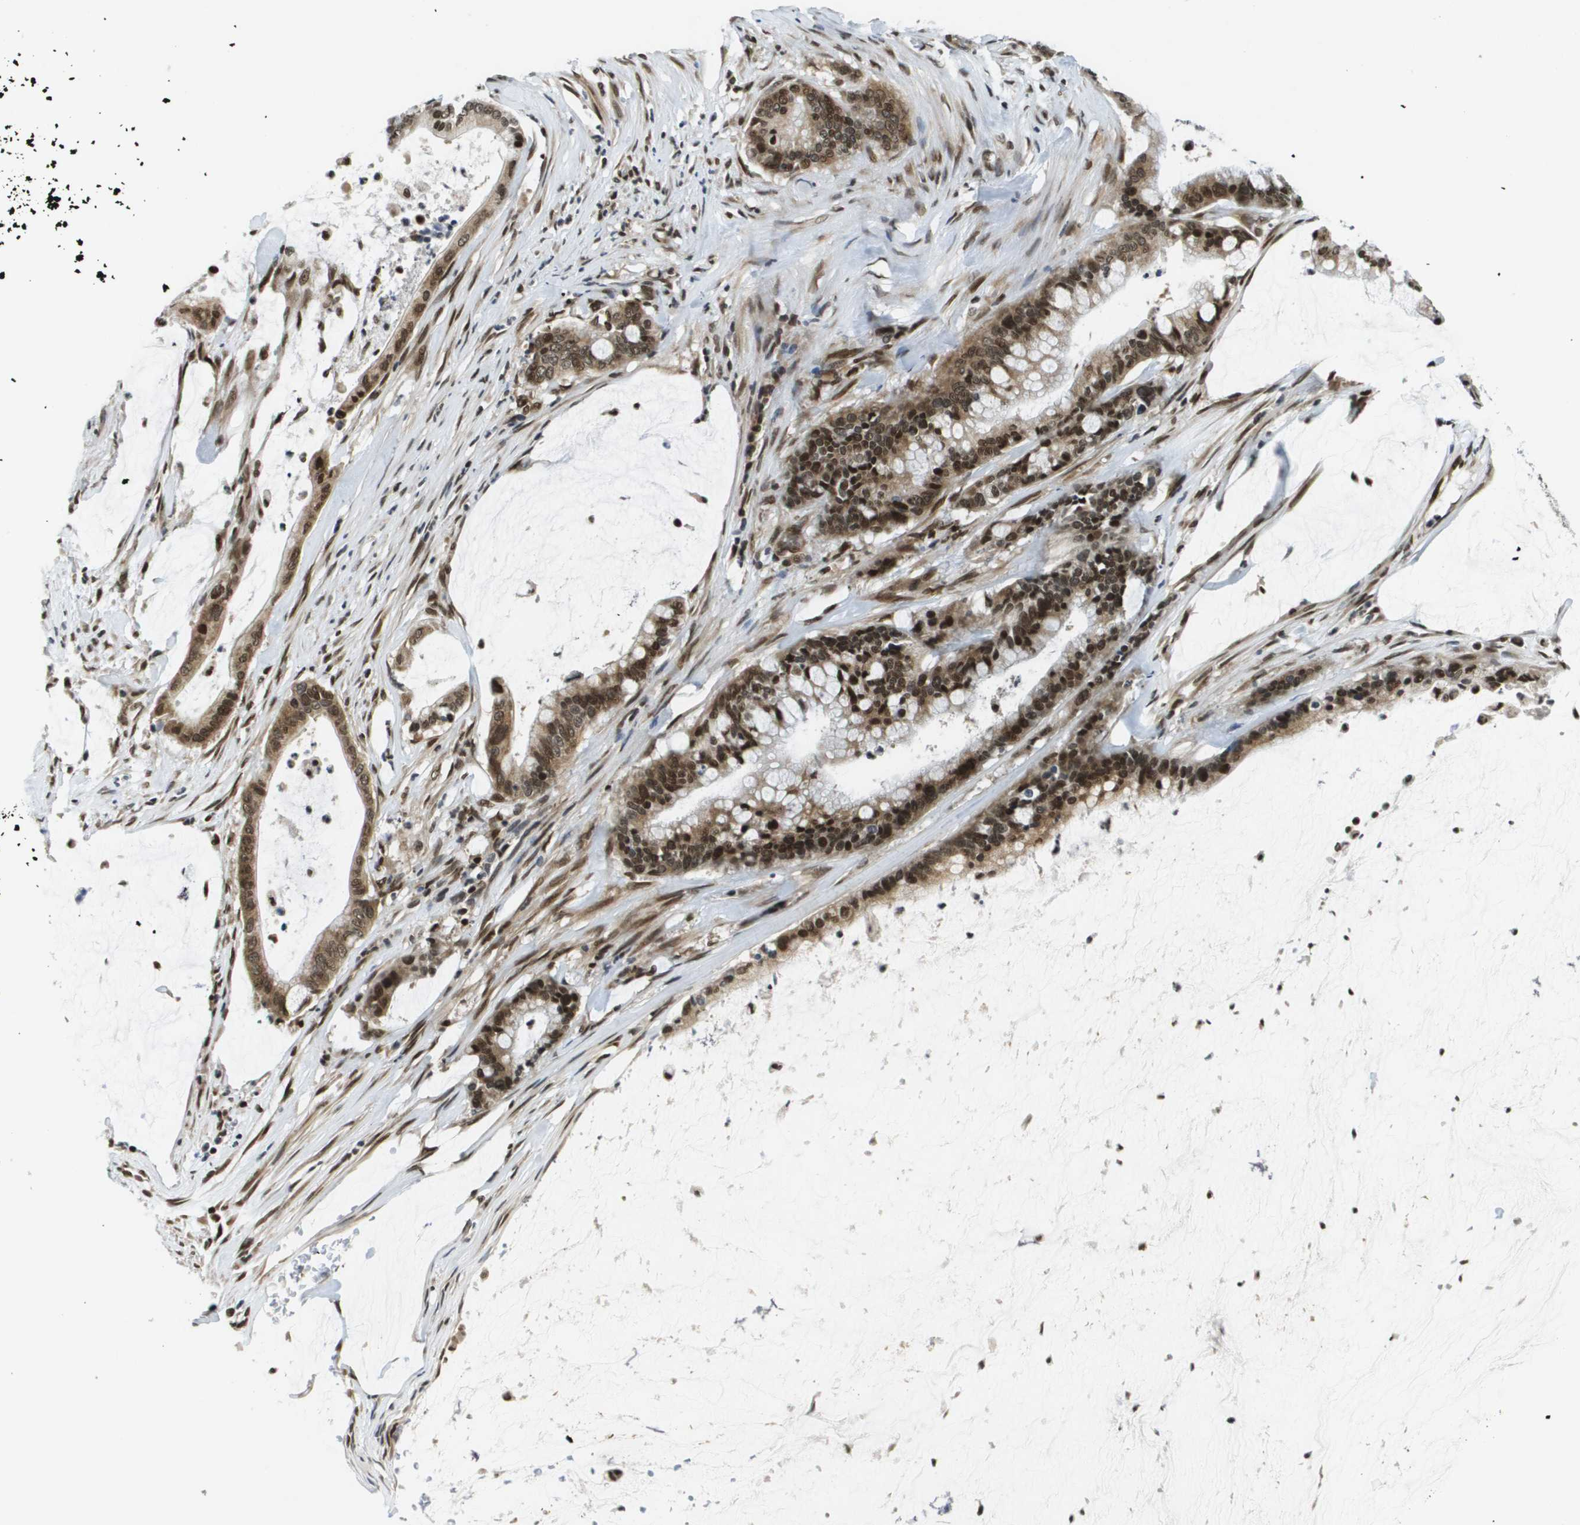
{"staining": {"intensity": "strong", "quantity": ">75%", "location": "cytoplasmic/membranous,nuclear"}, "tissue": "pancreatic cancer", "cell_type": "Tumor cells", "image_type": "cancer", "snomed": [{"axis": "morphology", "description": "Adenocarcinoma, NOS"}, {"axis": "topography", "description": "Pancreas"}], "caption": "Protein staining exhibits strong cytoplasmic/membranous and nuclear staining in about >75% of tumor cells in pancreatic cancer (adenocarcinoma).", "gene": "RECQL4", "patient": {"sex": "male", "age": 41}}